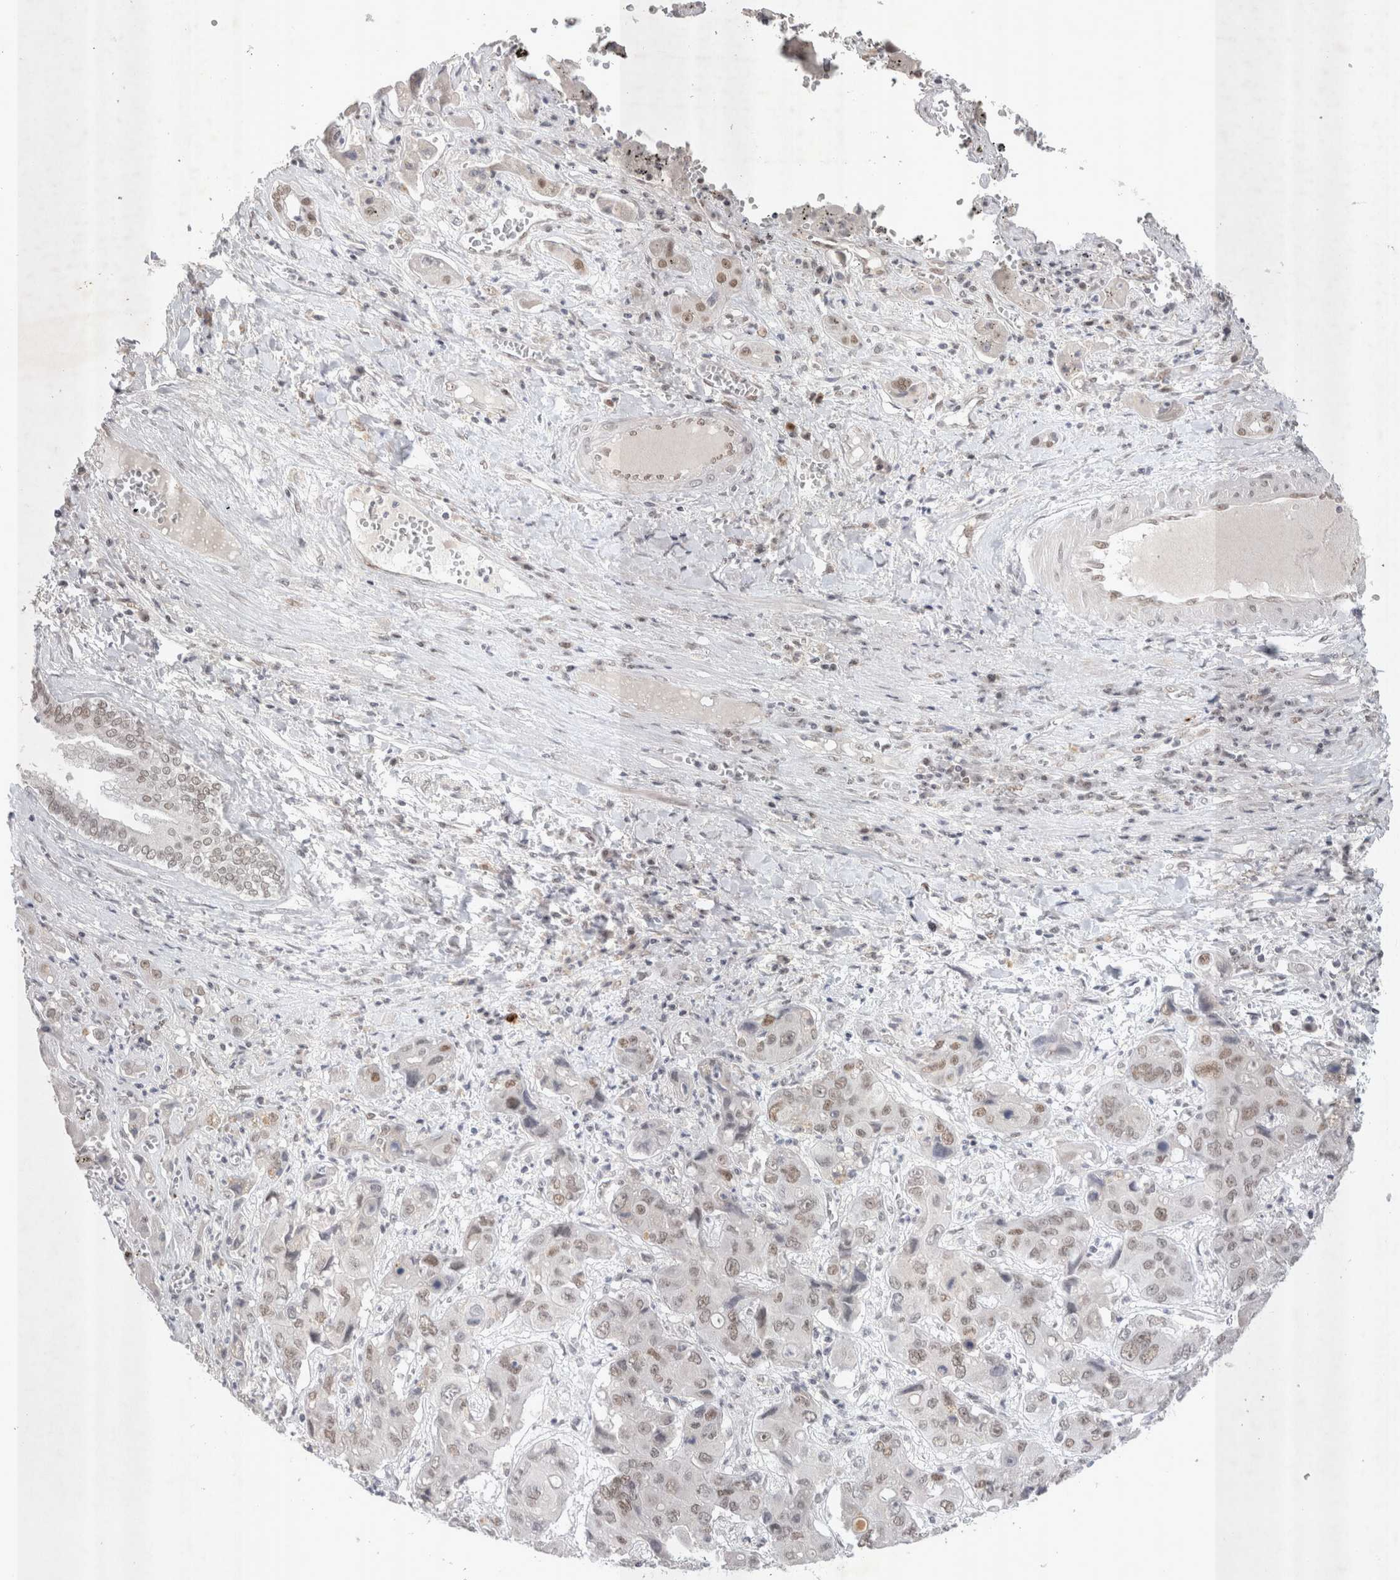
{"staining": {"intensity": "weak", "quantity": ">75%", "location": "nuclear"}, "tissue": "liver cancer", "cell_type": "Tumor cells", "image_type": "cancer", "snomed": [{"axis": "morphology", "description": "Cholangiocarcinoma"}, {"axis": "topography", "description": "Liver"}], "caption": "Liver cancer tissue reveals weak nuclear positivity in about >75% of tumor cells", "gene": "RECQL4", "patient": {"sex": "male", "age": 67}}